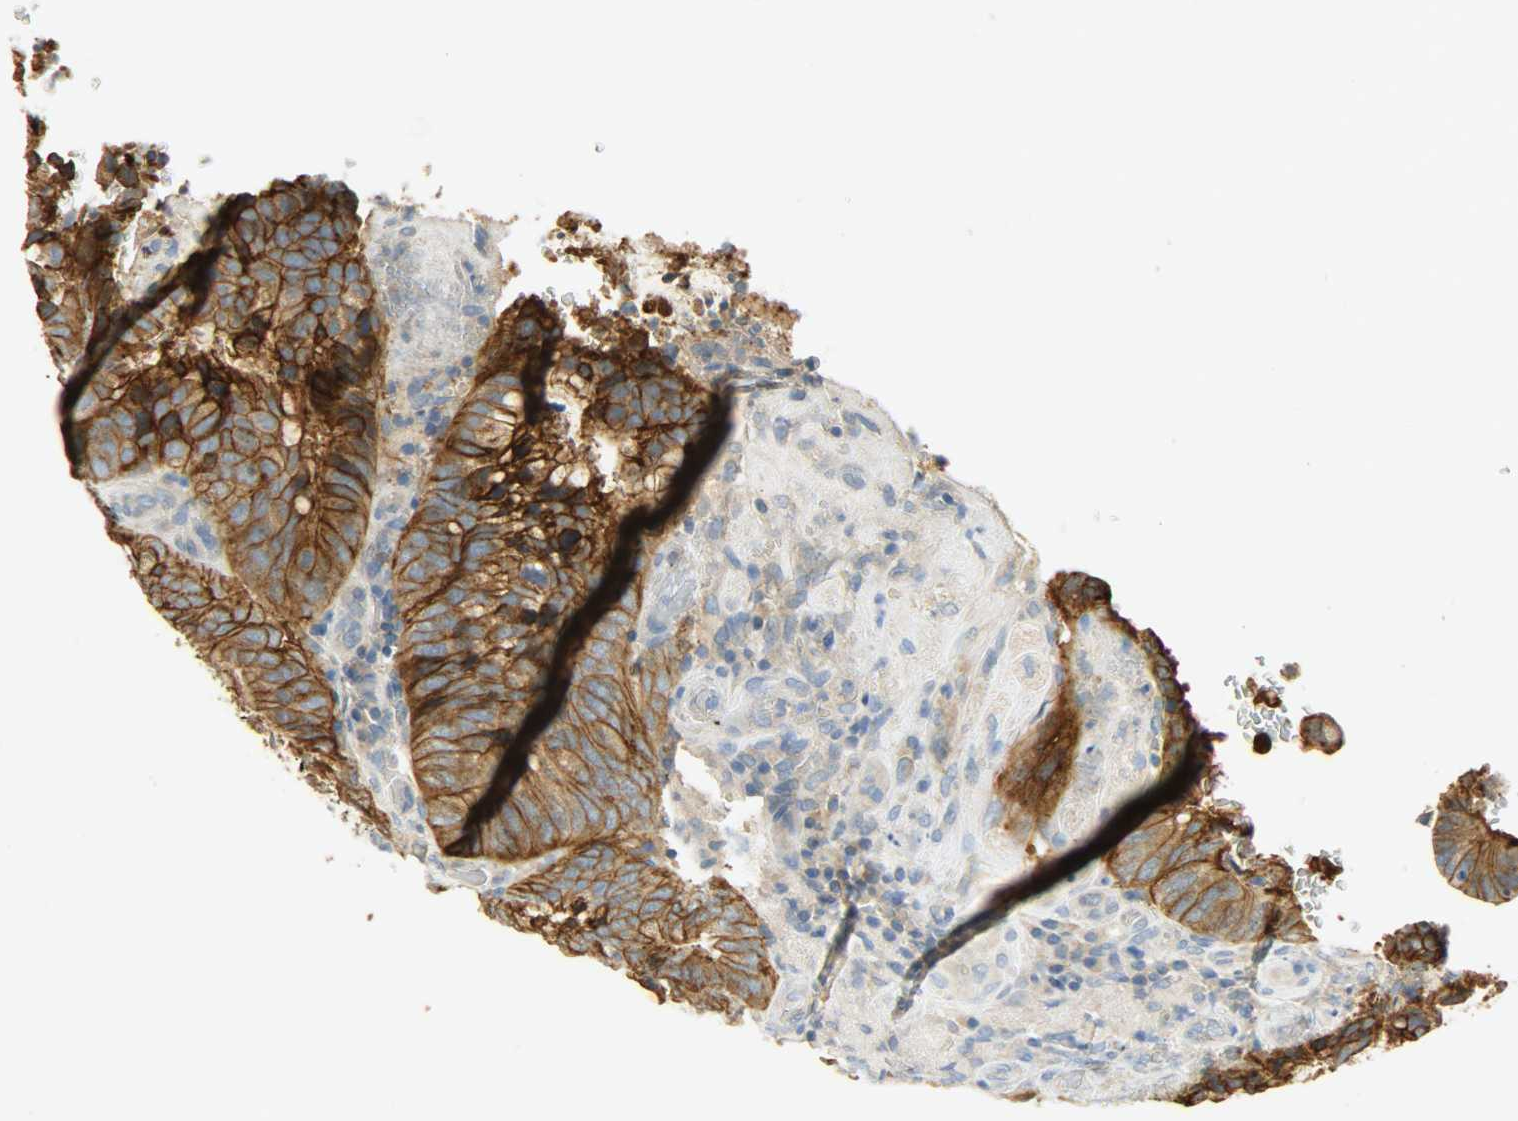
{"staining": {"intensity": "strong", "quantity": ">75%", "location": "cytoplasmic/membranous"}, "tissue": "colorectal cancer", "cell_type": "Tumor cells", "image_type": "cancer", "snomed": [{"axis": "morphology", "description": "Normal tissue, NOS"}, {"axis": "morphology", "description": "Adenocarcinoma, NOS"}, {"axis": "topography", "description": "Rectum"}, {"axis": "topography", "description": "Peripheral nerve tissue"}], "caption": "This histopathology image exhibits colorectal cancer (adenocarcinoma) stained with immunohistochemistry (IHC) to label a protein in brown. The cytoplasmic/membranous of tumor cells show strong positivity for the protein. Nuclei are counter-stained blue.", "gene": "DSG2", "patient": {"sex": "male", "age": 92}}